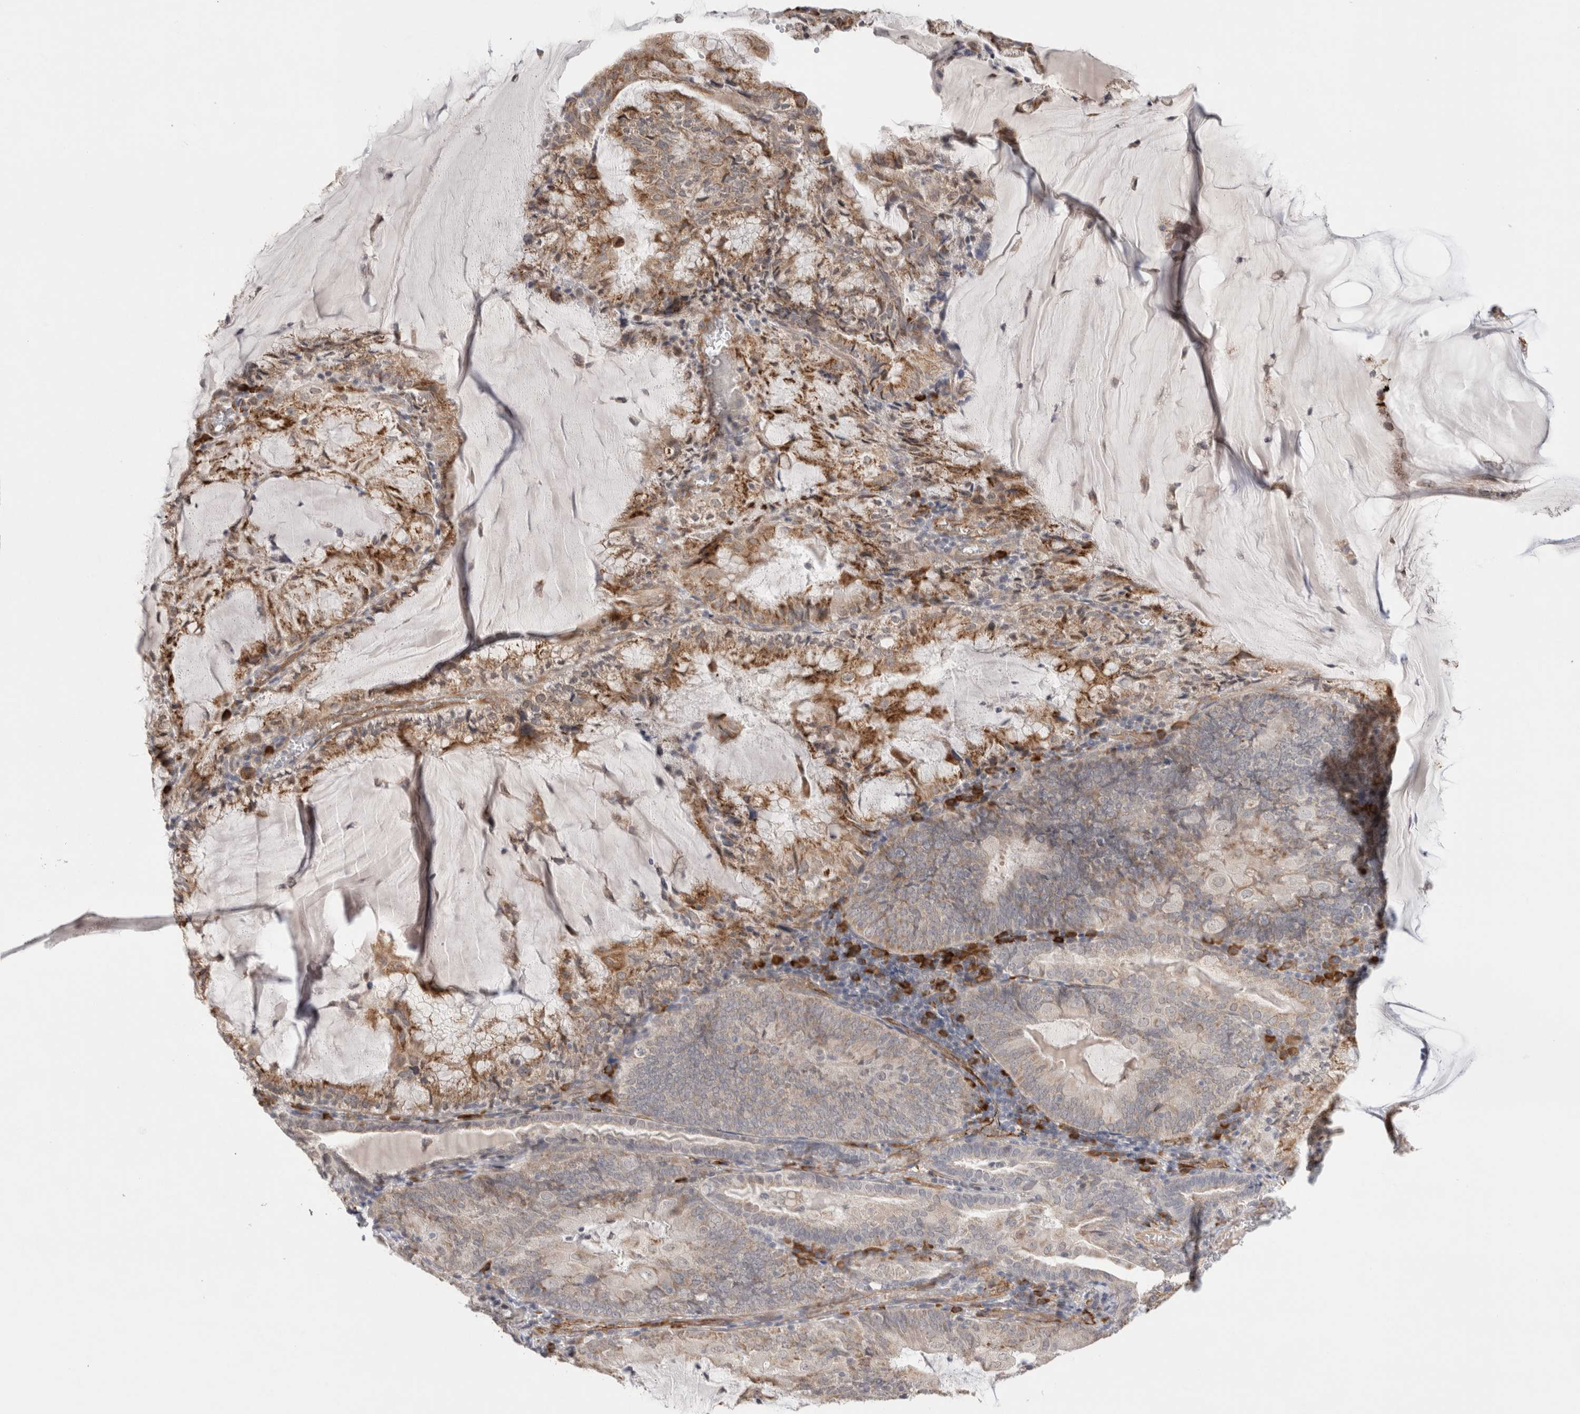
{"staining": {"intensity": "moderate", "quantity": ">75%", "location": "cytoplasmic/membranous"}, "tissue": "endometrial cancer", "cell_type": "Tumor cells", "image_type": "cancer", "snomed": [{"axis": "morphology", "description": "Adenocarcinoma, NOS"}, {"axis": "topography", "description": "Endometrium"}], "caption": "Immunohistochemical staining of endometrial adenocarcinoma displays medium levels of moderate cytoplasmic/membranous protein expression in approximately >75% of tumor cells.", "gene": "HDLBP", "patient": {"sex": "female", "age": 81}}